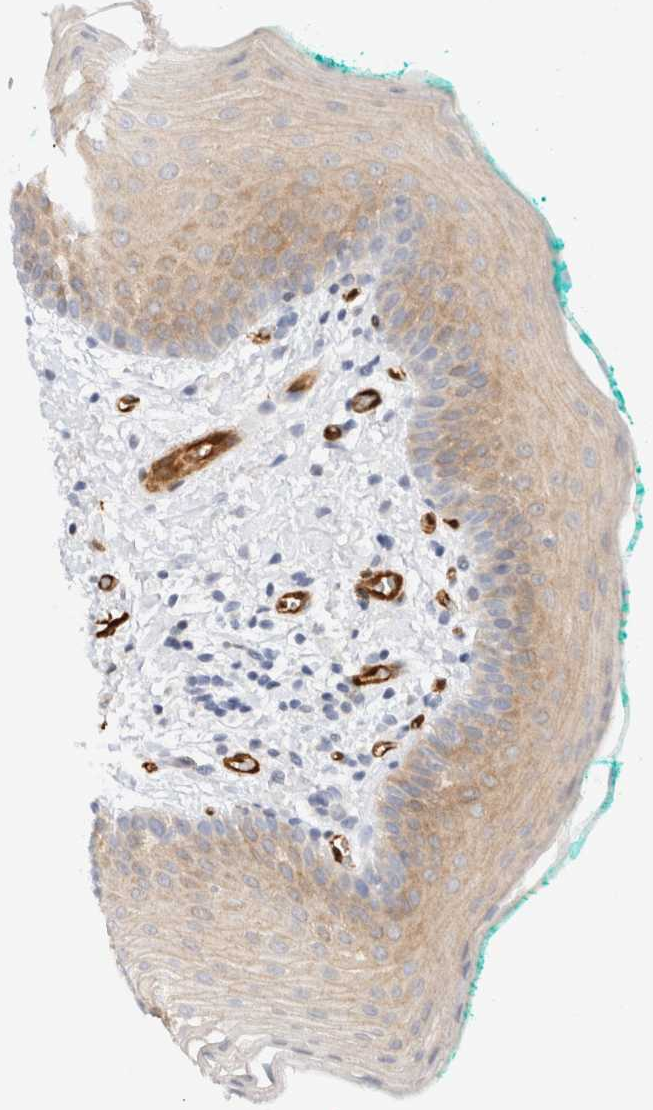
{"staining": {"intensity": "weak", "quantity": ">75%", "location": "cytoplasmic/membranous"}, "tissue": "oral mucosa", "cell_type": "Squamous epithelial cells", "image_type": "normal", "snomed": [{"axis": "morphology", "description": "Normal tissue, NOS"}, {"axis": "topography", "description": "Oral tissue"}], "caption": "Immunohistochemical staining of normal oral mucosa reveals weak cytoplasmic/membranous protein expression in approximately >75% of squamous epithelial cells. Nuclei are stained in blue.", "gene": "LMCD1", "patient": {"sex": "male", "age": 58}}